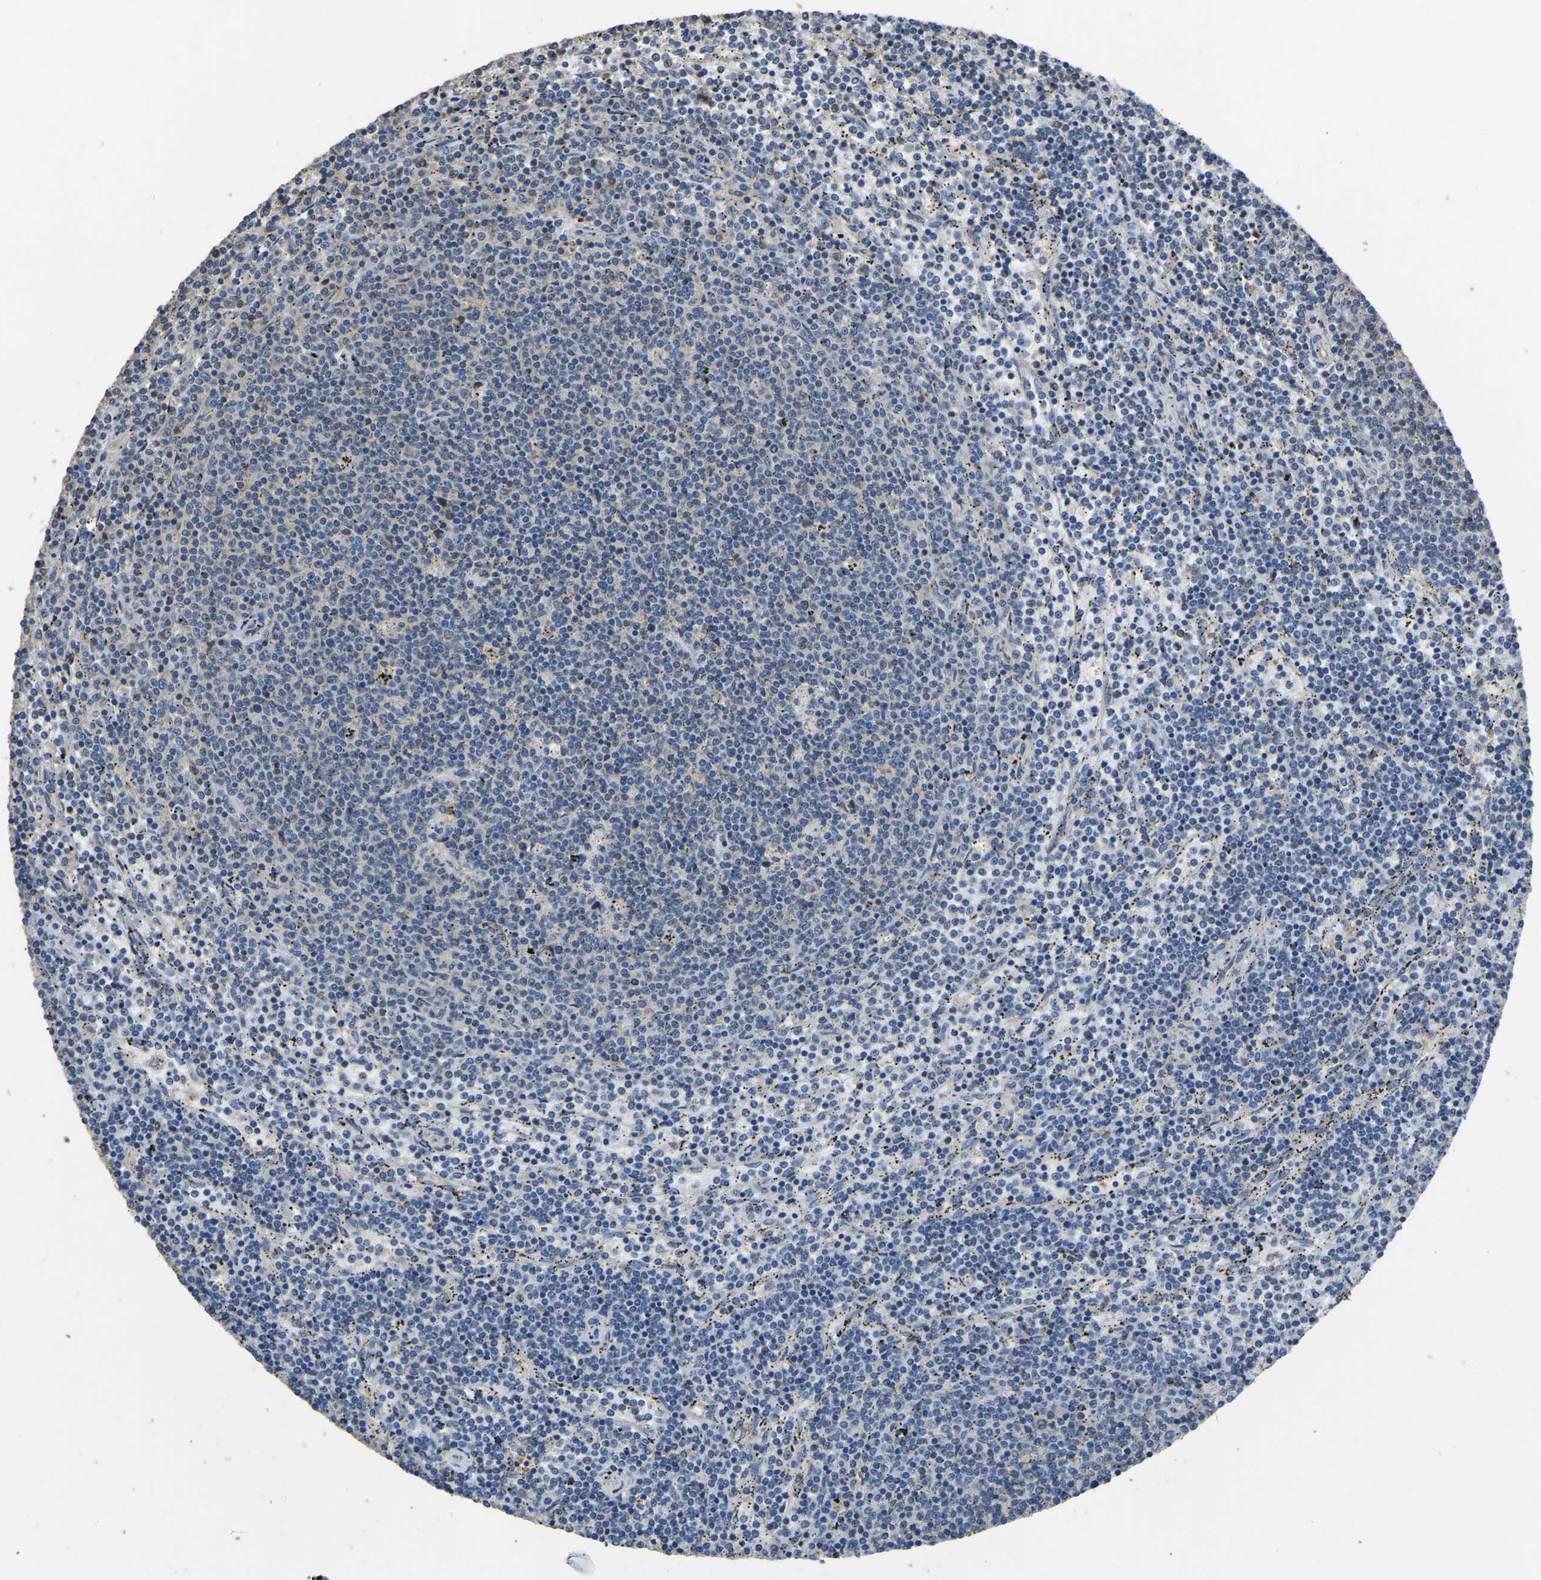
{"staining": {"intensity": "negative", "quantity": "none", "location": "none"}, "tissue": "lymphoma", "cell_type": "Tumor cells", "image_type": "cancer", "snomed": [{"axis": "morphology", "description": "Malignant lymphoma, non-Hodgkin's type, Low grade"}, {"axis": "topography", "description": "Spleen"}], "caption": "The micrograph reveals no staining of tumor cells in lymphoma.", "gene": "TUFM", "patient": {"sex": "female", "age": 50}}